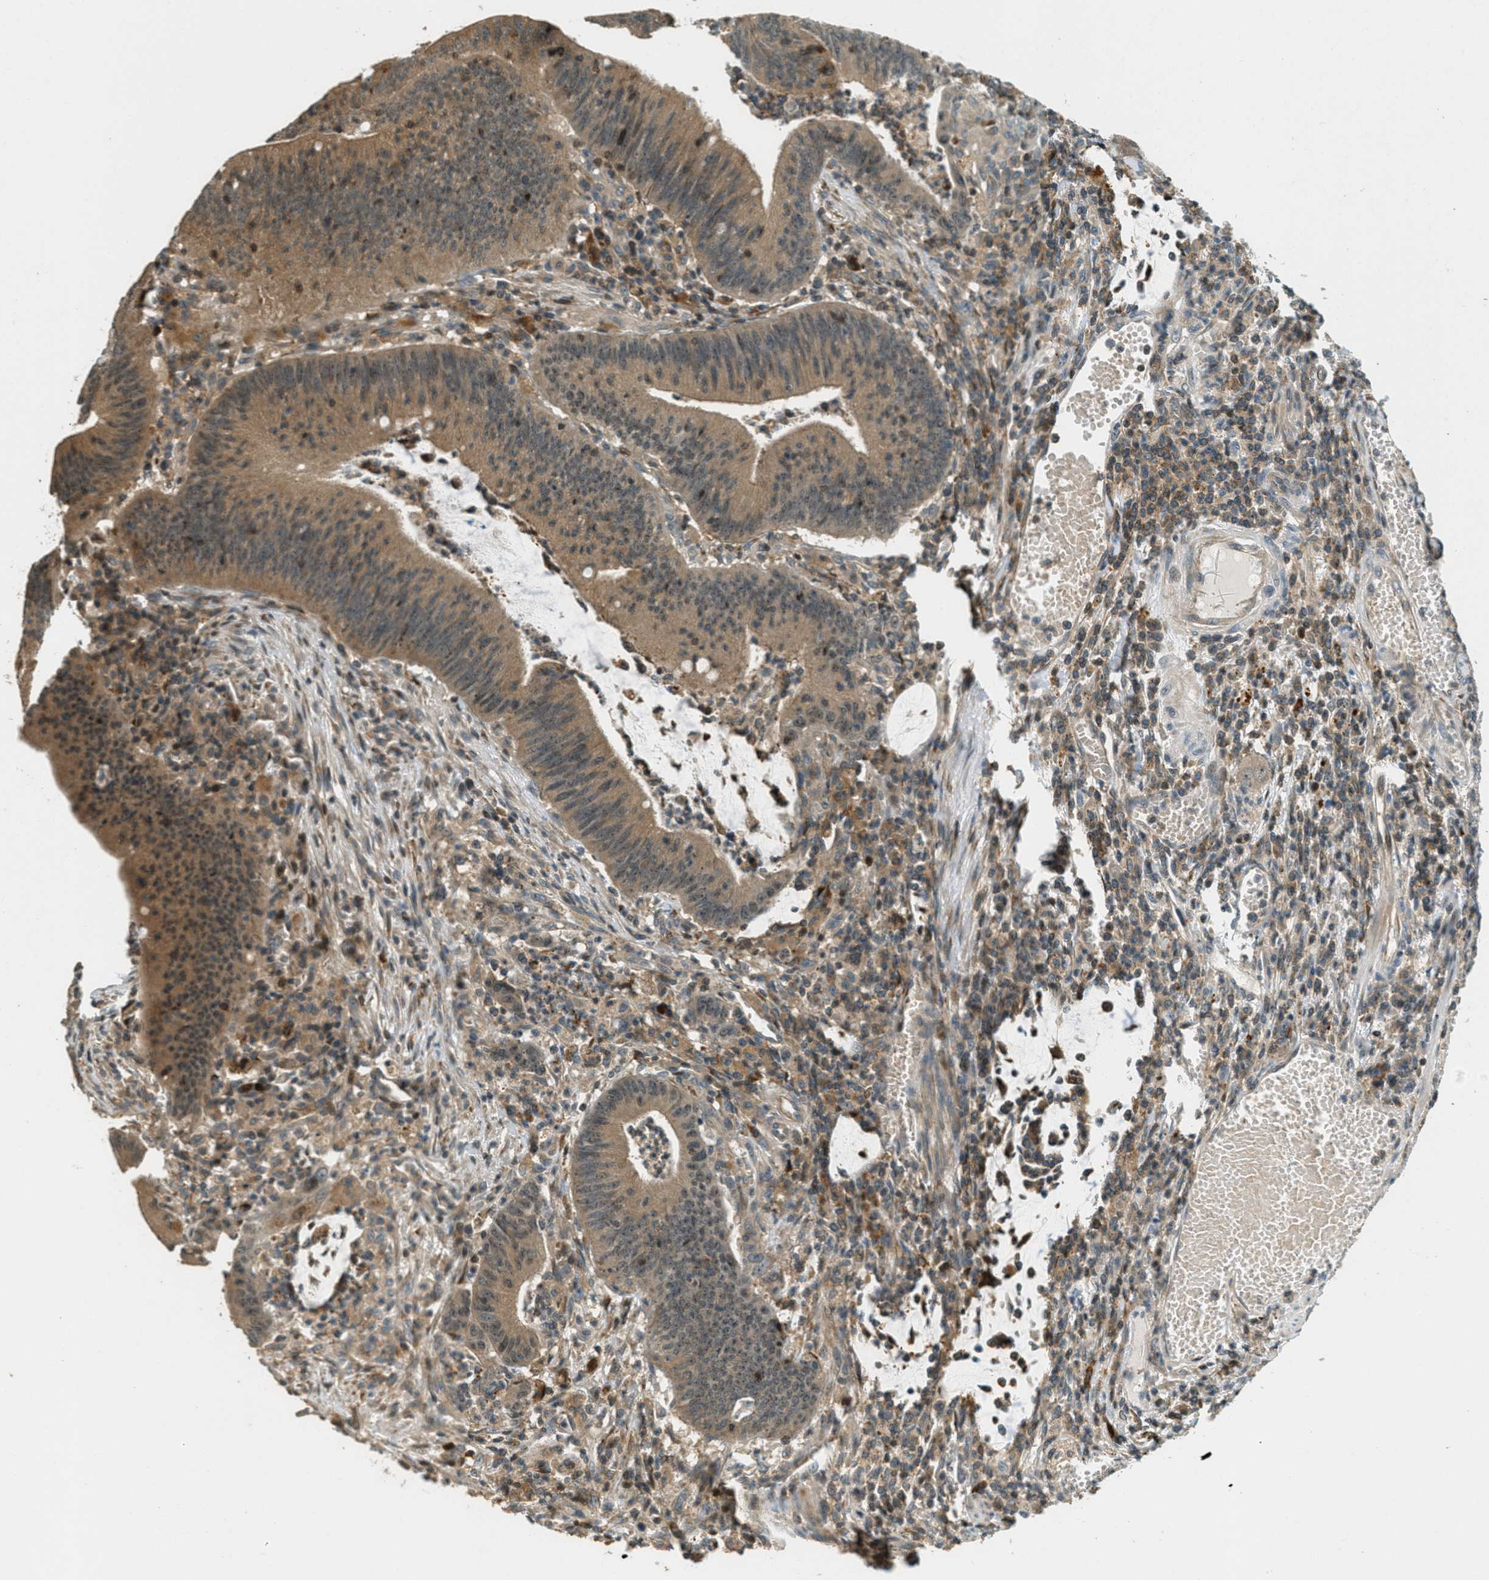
{"staining": {"intensity": "moderate", "quantity": ">75%", "location": "cytoplasmic/membranous"}, "tissue": "colorectal cancer", "cell_type": "Tumor cells", "image_type": "cancer", "snomed": [{"axis": "morphology", "description": "Normal tissue, NOS"}, {"axis": "morphology", "description": "Adenocarcinoma, NOS"}, {"axis": "topography", "description": "Rectum"}], "caption": "Immunohistochemistry of colorectal cancer displays medium levels of moderate cytoplasmic/membranous expression in approximately >75% of tumor cells. The protein of interest is stained brown, and the nuclei are stained in blue (DAB (3,3'-diaminobenzidine) IHC with brightfield microscopy, high magnification).", "gene": "PTPN23", "patient": {"sex": "female", "age": 66}}